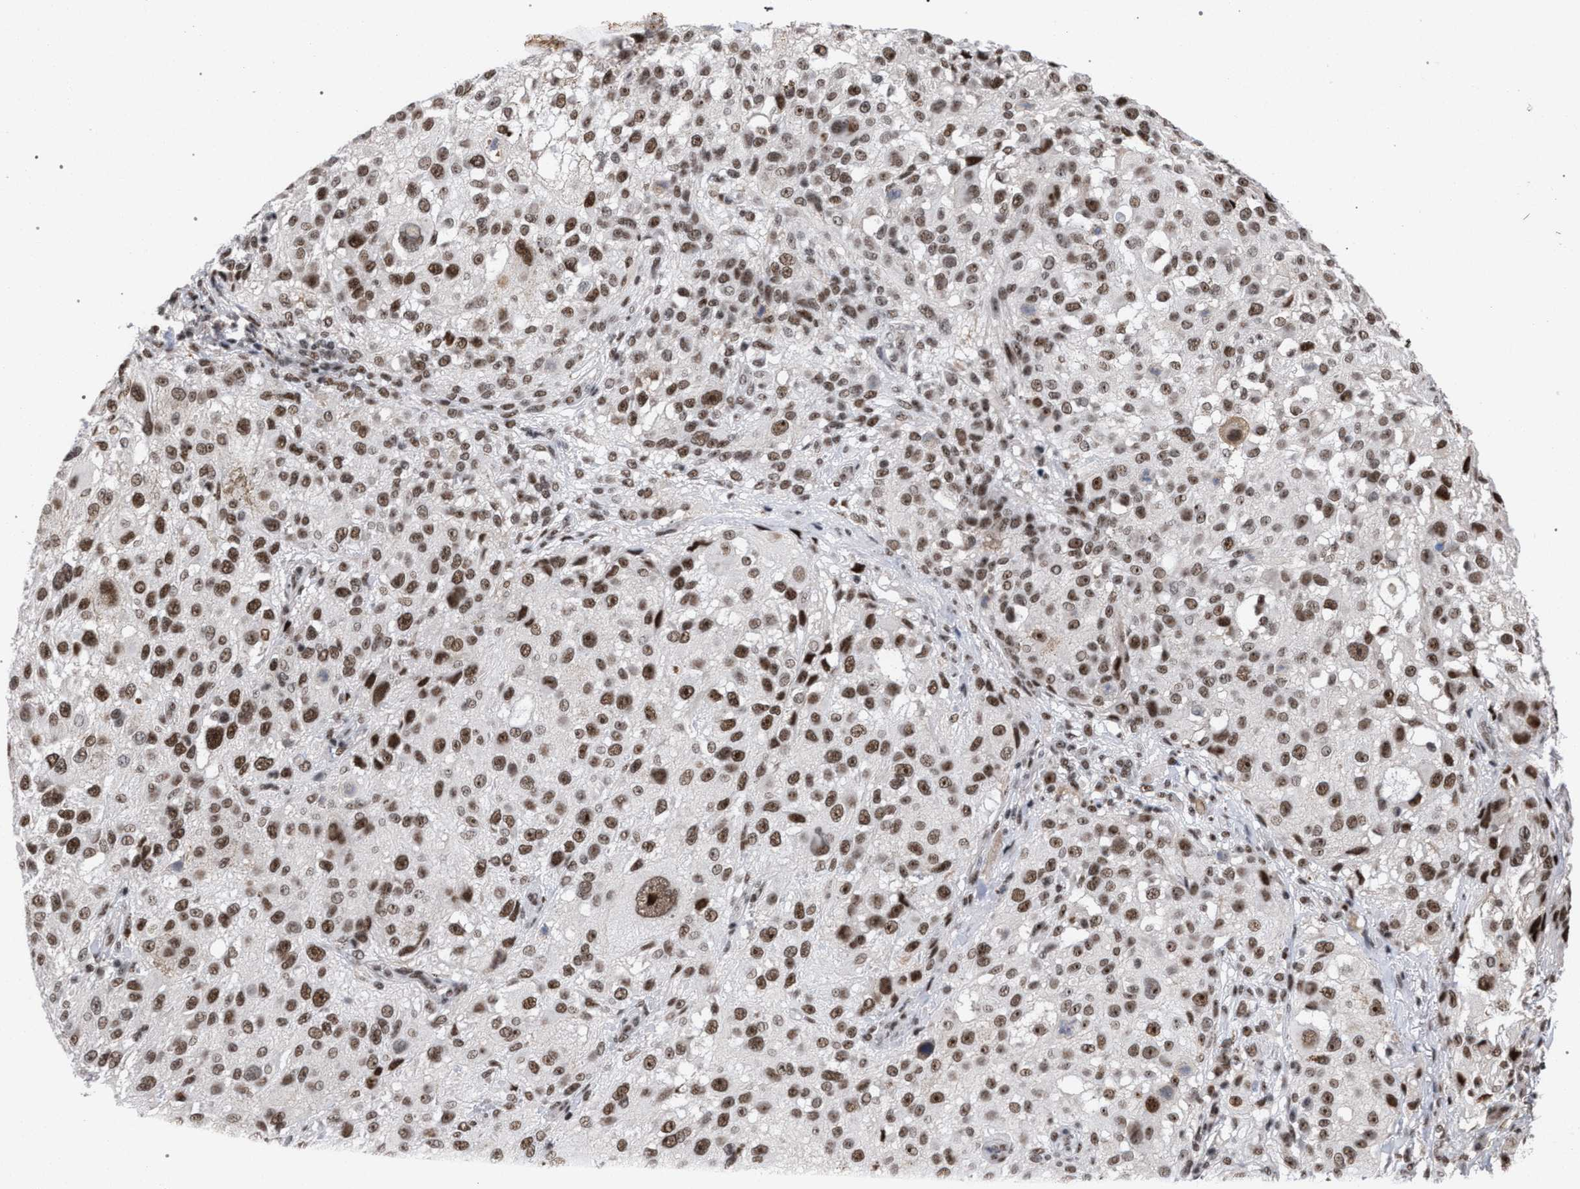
{"staining": {"intensity": "moderate", "quantity": ">75%", "location": "nuclear"}, "tissue": "melanoma", "cell_type": "Tumor cells", "image_type": "cancer", "snomed": [{"axis": "morphology", "description": "Necrosis, NOS"}, {"axis": "morphology", "description": "Malignant melanoma, NOS"}, {"axis": "topography", "description": "Skin"}], "caption": "The photomicrograph exhibits a brown stain indicating the presence of a protein in the nuclear of tumor cells in melanoma. Nuclei are stained in blue.", "gene": "SCAF4", "patient": {"sex": "female", "age": 87}}